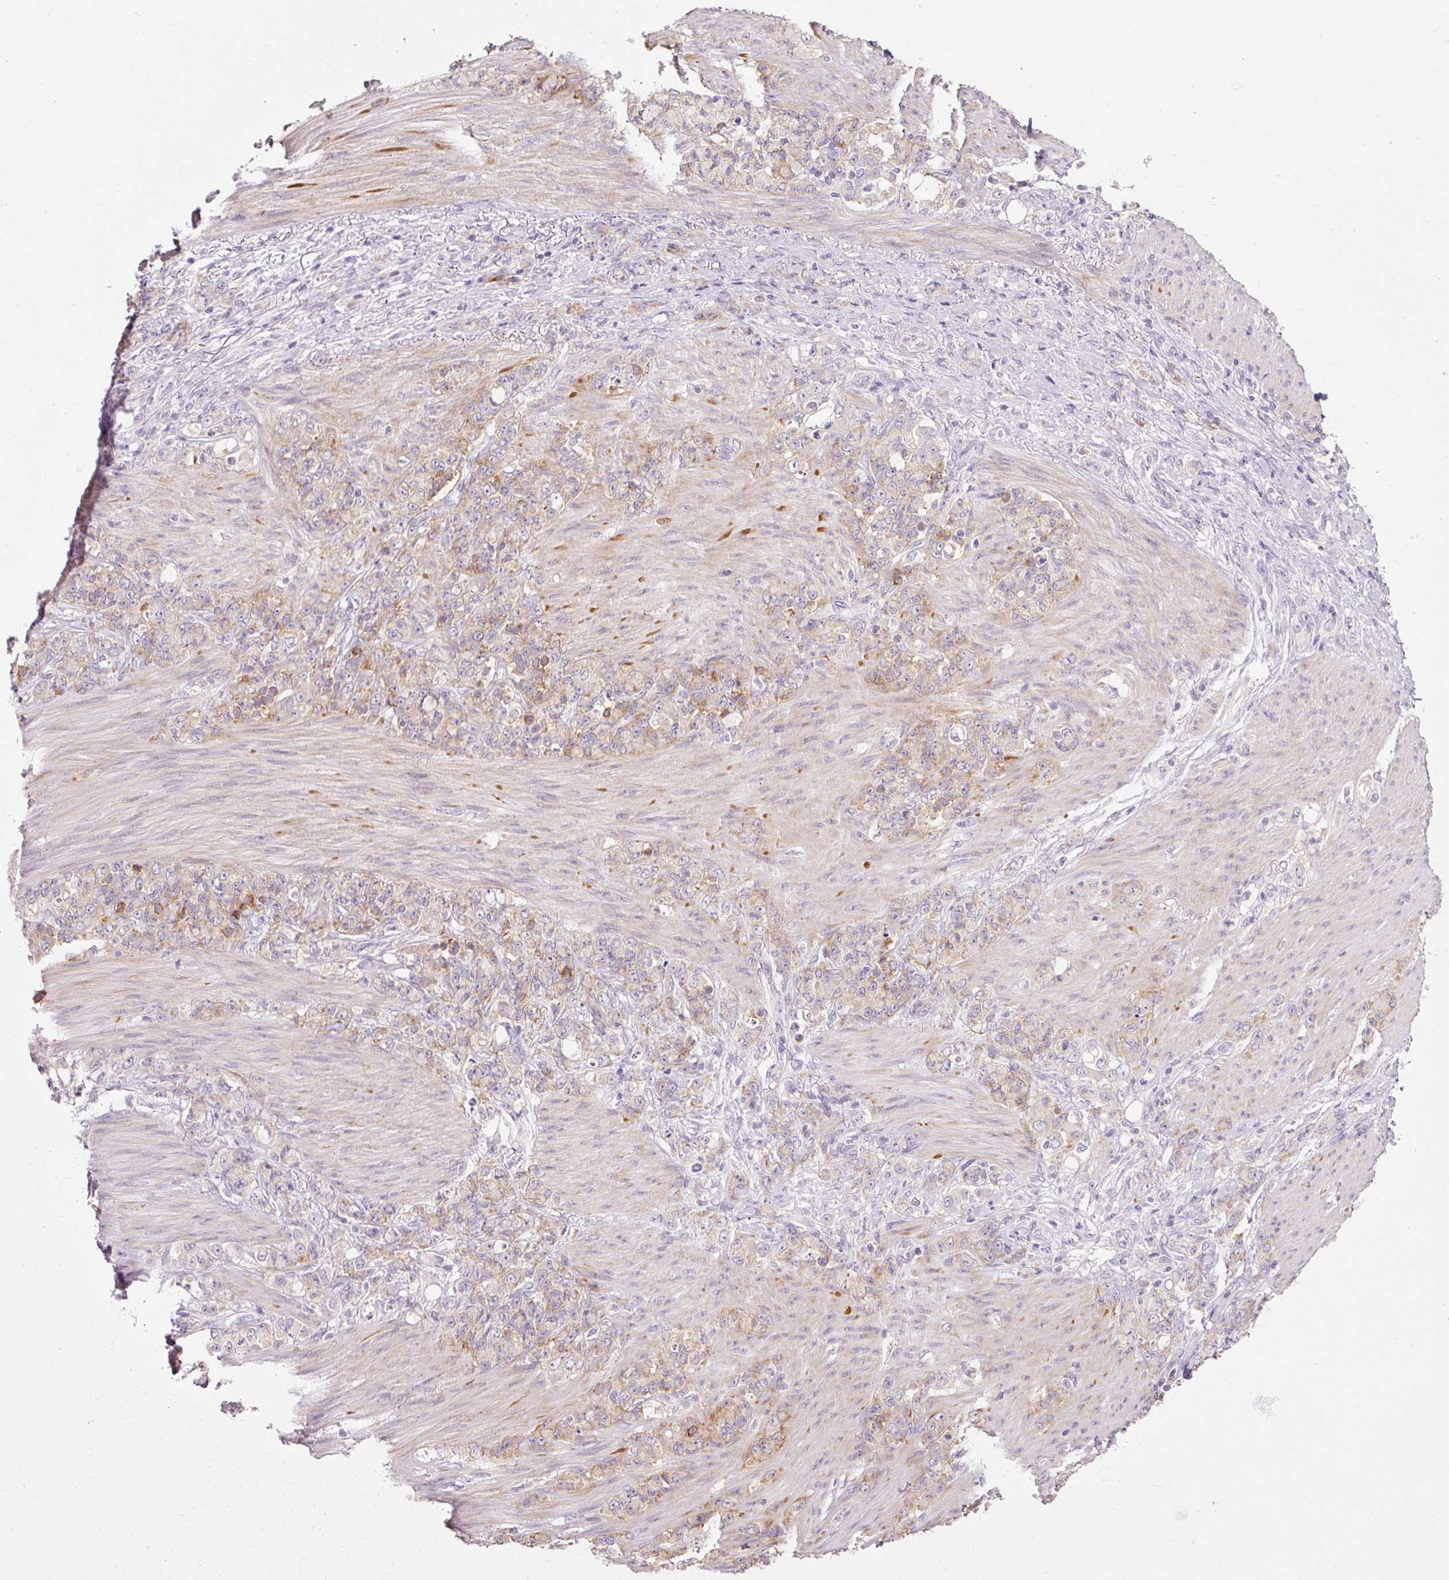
{"staining": {"intensity": "moderate", "quantity": "25%-75%", "location": "cytoplasmic/membranous"}, "tissue": "stomach cancer", "cell_type": "Tumor cells", "image_type": "cancer", "snomed": [{"axis": "morphology", "description": "Normal tissue, NOS"}, {"axis": "morphology", "description": "Adenocarcinoma, NOS"}, {"axis": "topography", "description": "Stomach"}], "caption": "Brown immunohistochemical staining in adenocarcinoma (stomach) shows moderate cytoplasmic/membranous expression in approximately 25%-75% of tumor cells.", "gene": "HAX1", "patient": {"sex": "female", "age": 79}}